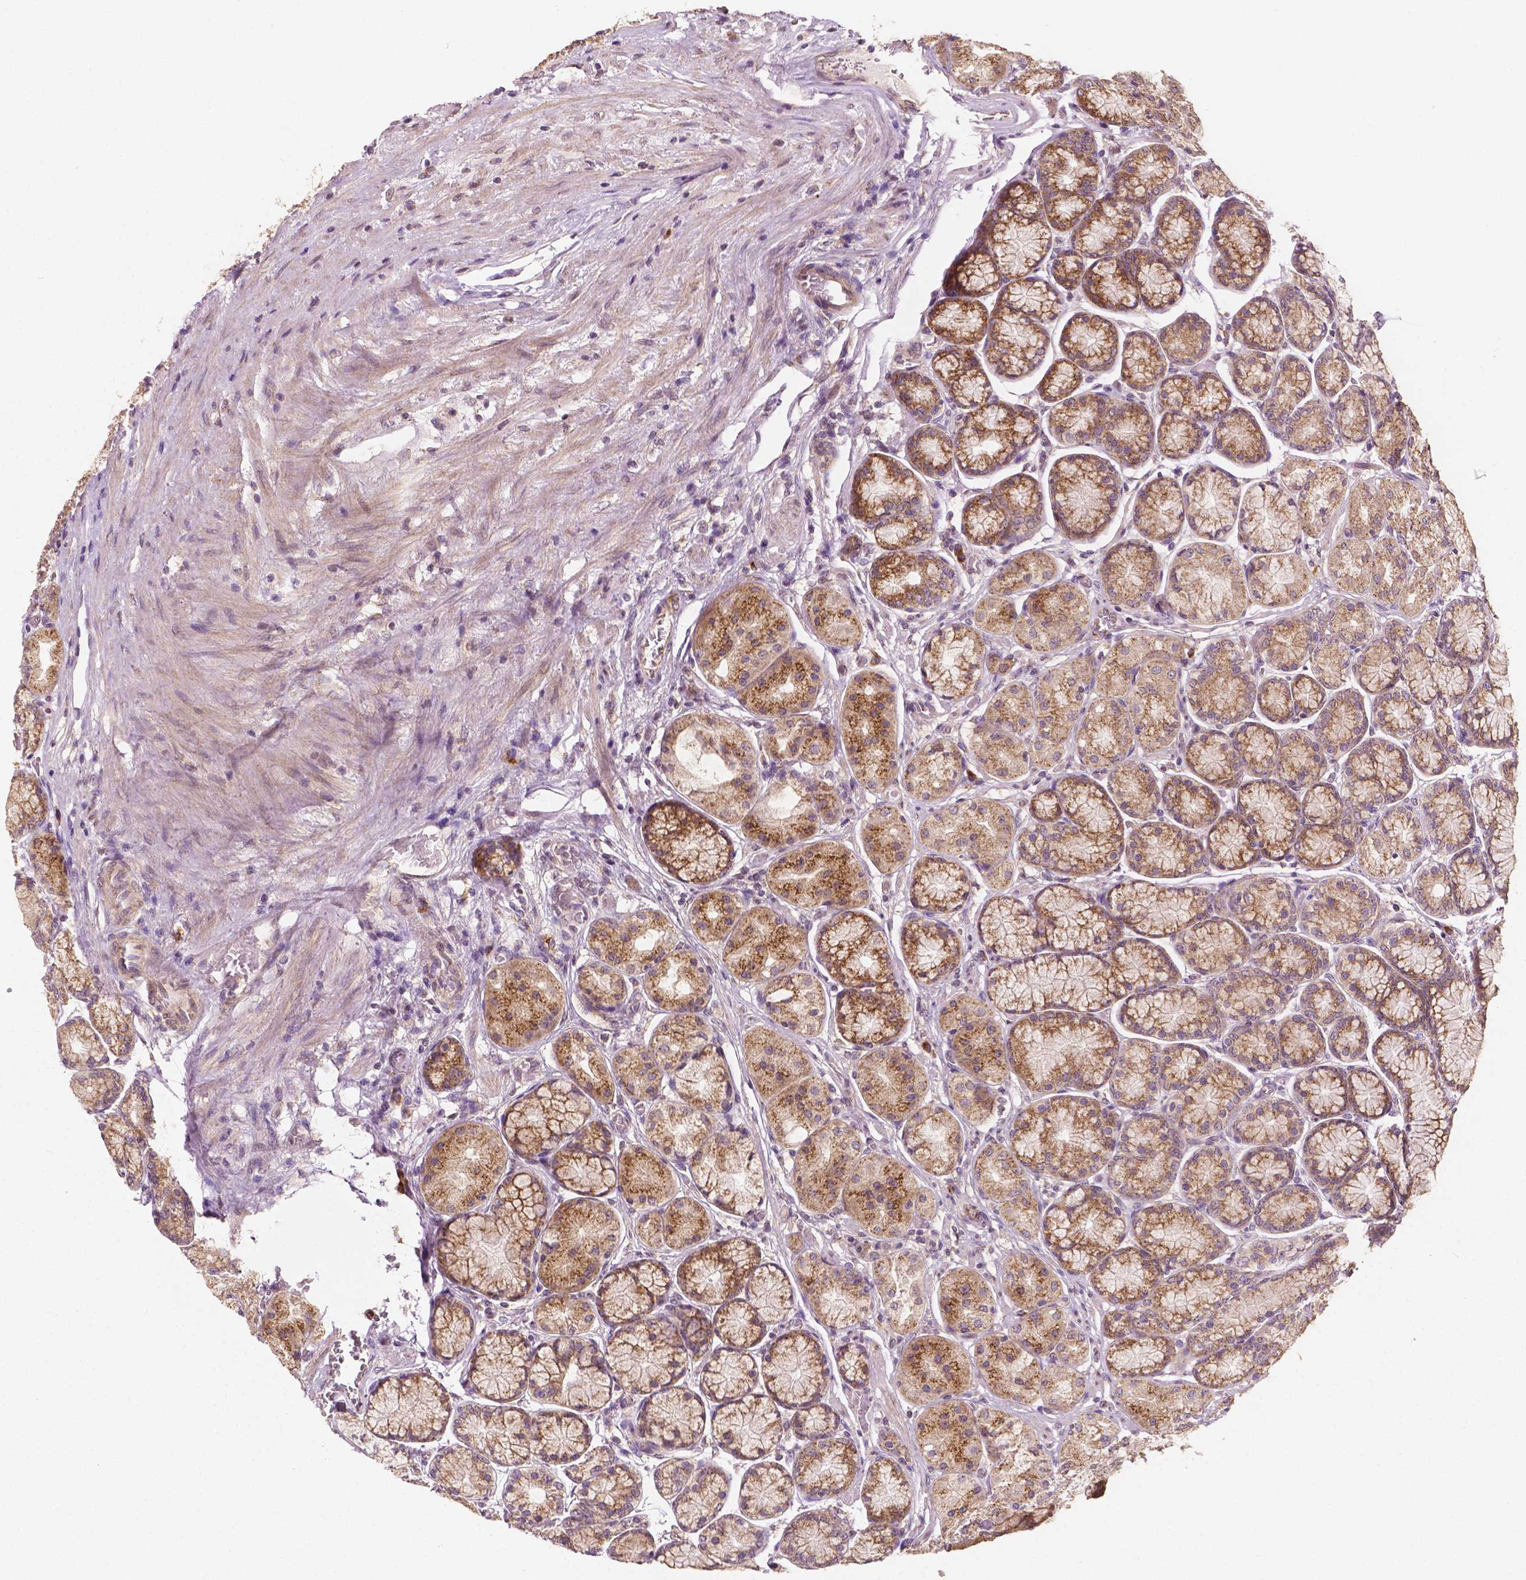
{"staining": {"intensity": "moderate", "quantity": ">75%", "location": "cytoplasmic/membranous"}, "tissue": "stomach", "cell_type": "Glandular cells", "image_type": "normal", "snomed": [{"axis": "morphology", "description": "Normal tissue, NOS"}, {"axis": "morphology", "description": "Adenocarcinoma, NOS"}, {"axis": "morphology", "description": "Adenocarcinoma, High grade"}, {"axis": "topography", "description": "Stomach, upper"}, {"axis": "topography", "description": "Stomach"}], "caption": "A brown stain shows moderate cytoplasmic/membranous positivity of a protein in glandular cells of benign human stomach.", "gene": "EBAG9", "patient": {"sex": "female", "age": 65}}